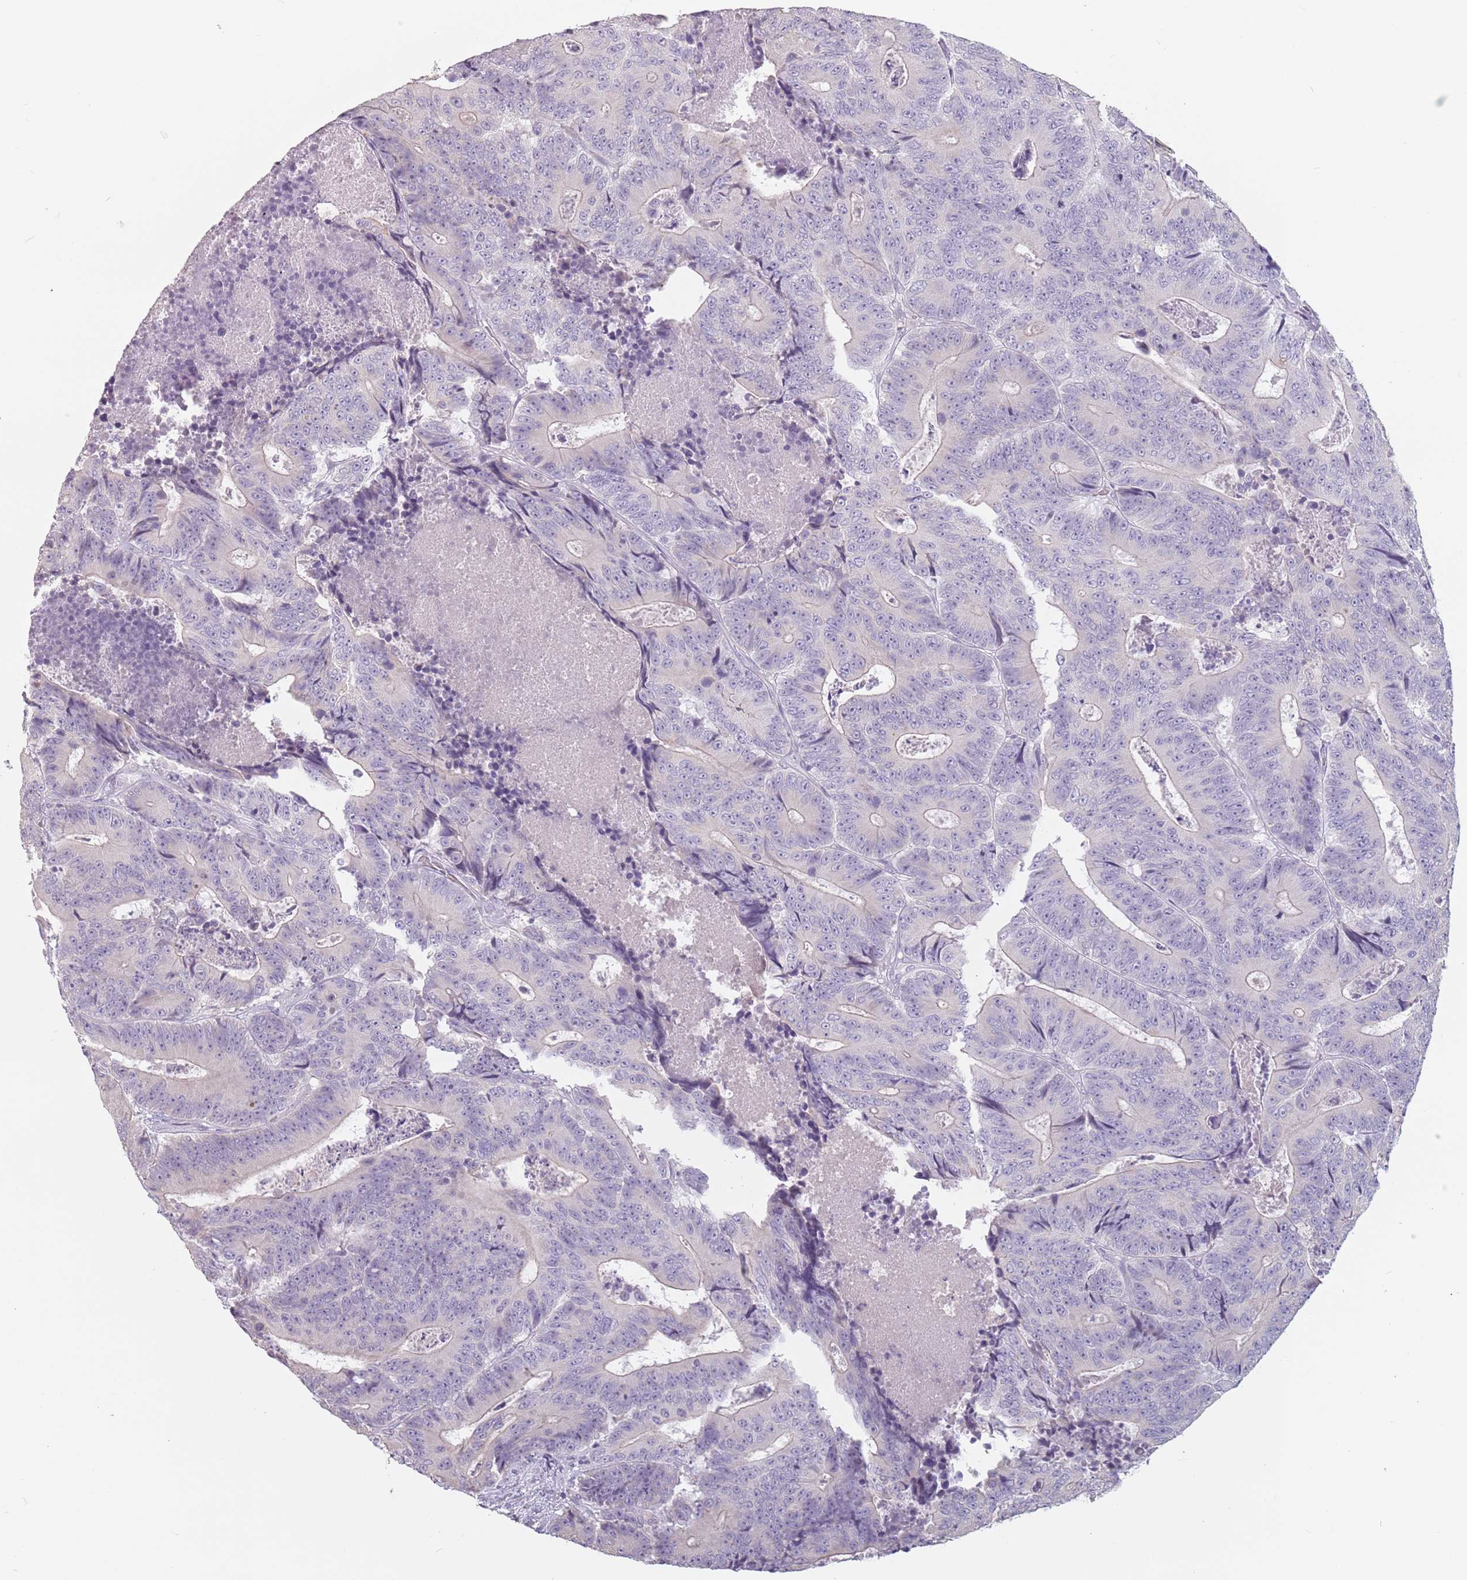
{"staining": {"intensity": "negative", "quantity": "none", "location": "none"}, "tissue": "colorectal cancer", "cell_type": "Tumor cells", "image_type": "cancer", "snomed": [{"axis": "morphology", "description": "Adenocarcinoma, NOS"}, {"axis": "topography", "description": "Colon"}], "caption": "Immunohistochemistry image of neoplastic tissue: human colorectal adenocarcinoma stained with DAB demonstrates no significant protein positivity in tumor cells.", "gene": "CEP19", "patient": {"sex": "male", "age": 83}}